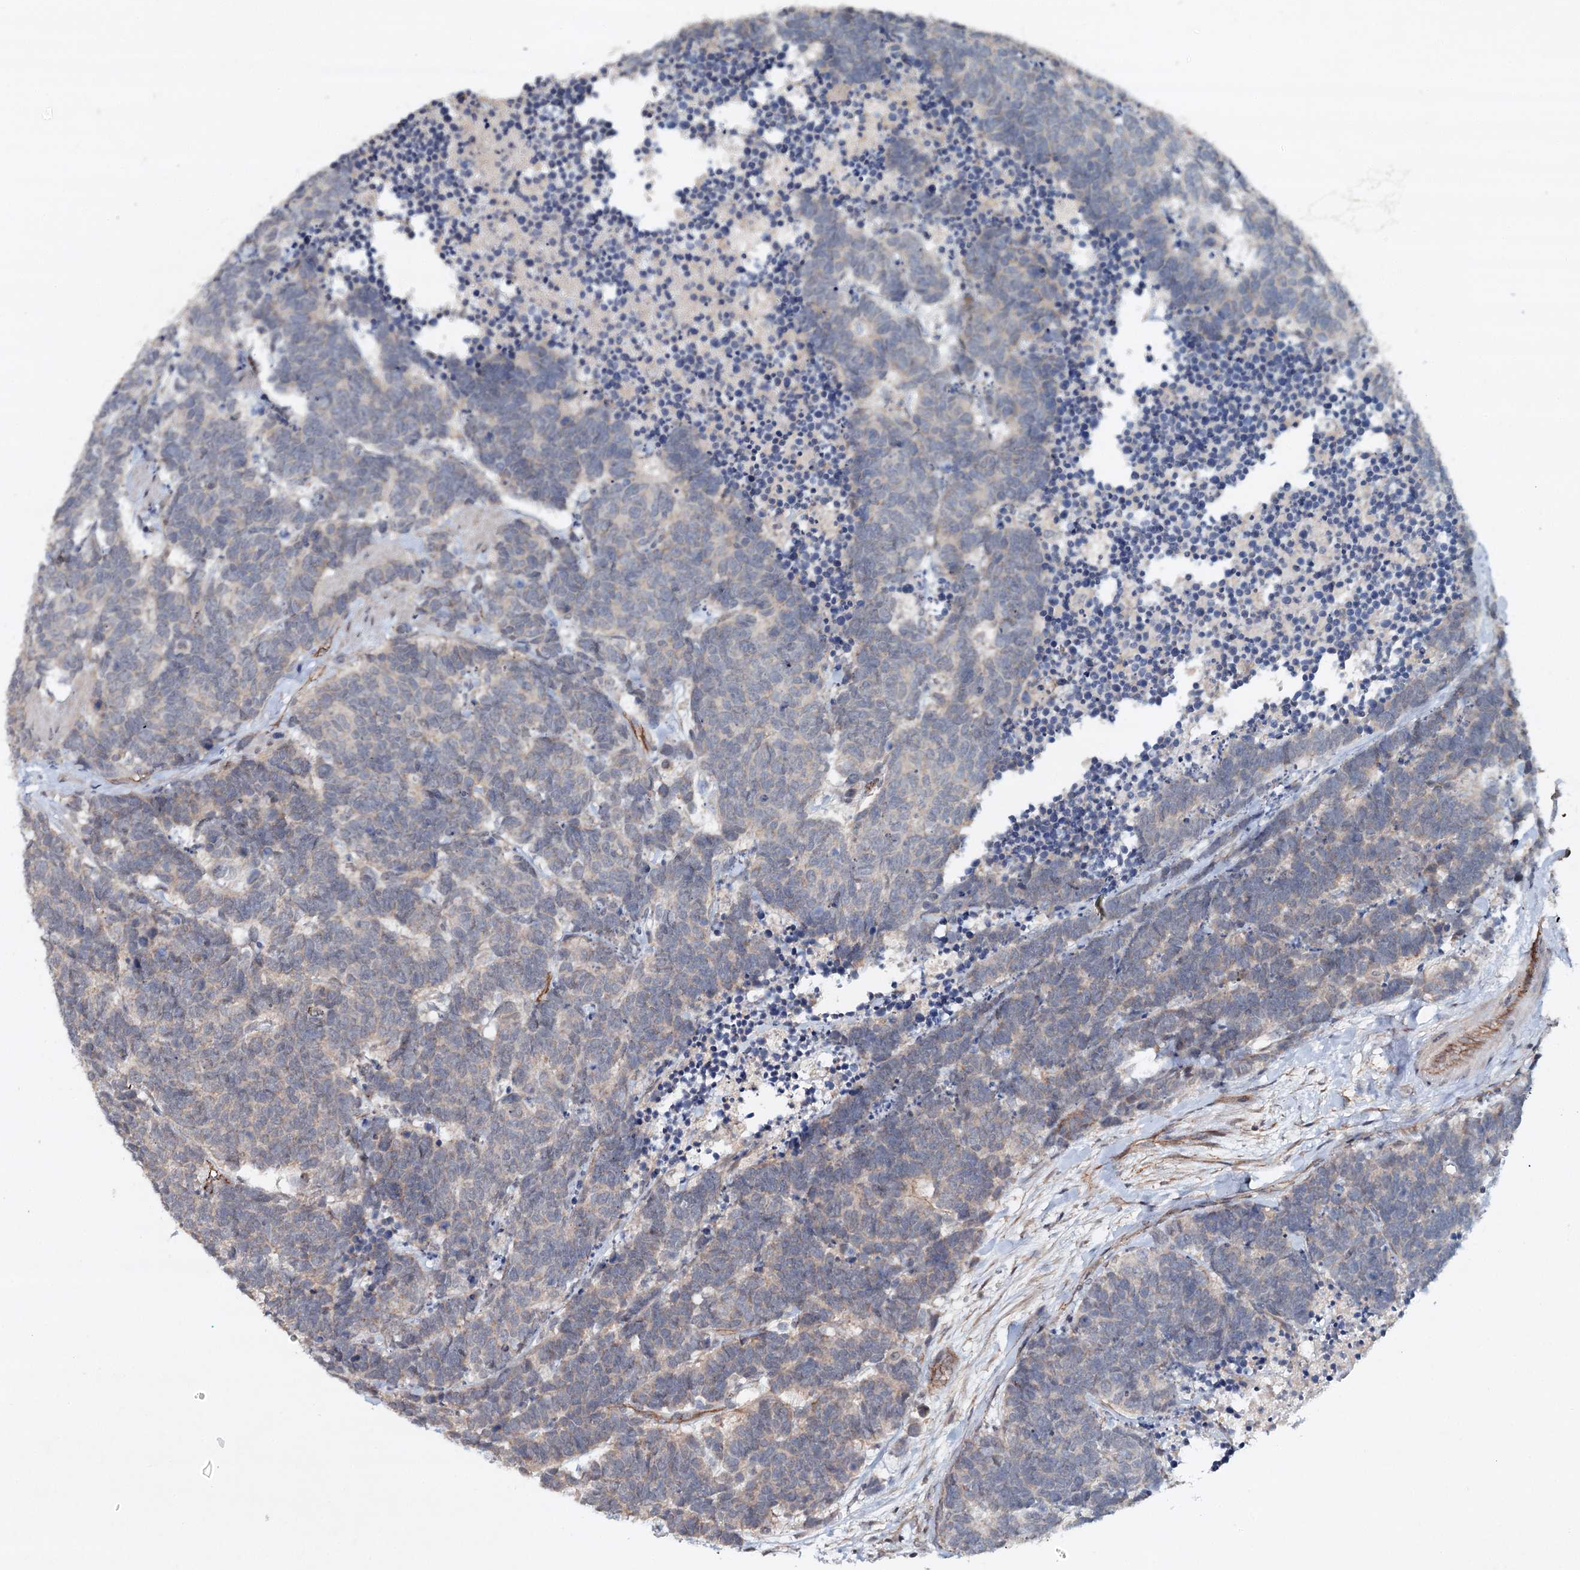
{"staining": {"intensity": "negative", "quantity": "none", "location": "none"}, "tissue": "carcinoid", "cell_type": "Tumor cells", "image_type": "cancer", "snomed": [{"axis": "morphology", "description": "Carcinoma, NOS"}, {"axis": "morphology", "description": "Carcinoid, malignant, NOS"}, {"axis": "topography", "description": "Urinary bladder"}], "caption": "Tumor cells are negative for brown protein staining in carcinoid.", "gene": "SYNPO", "patient": {"sex": "male", "age": 57}}